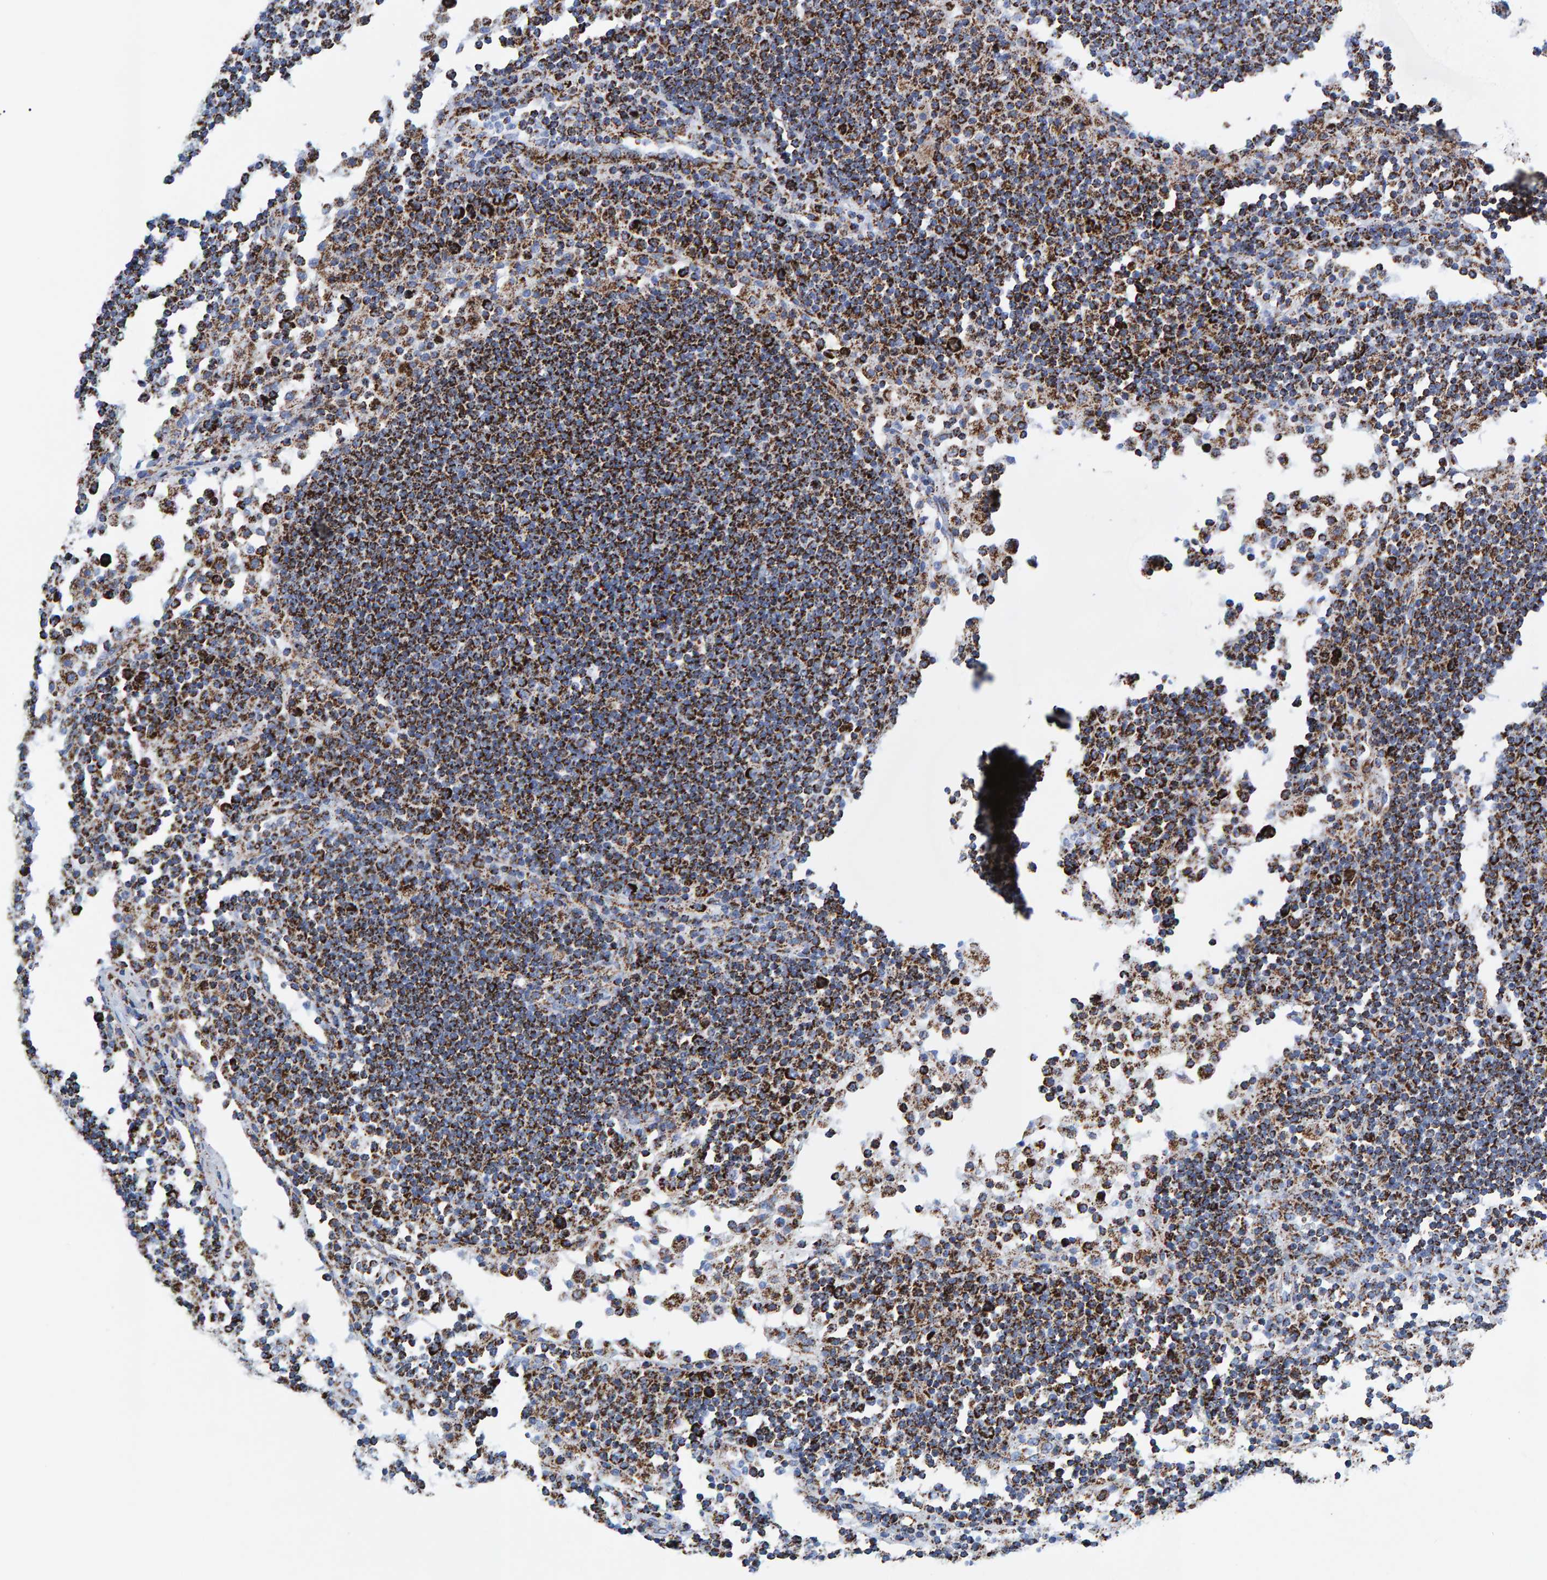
{"staining": {"intensity": "strong", "quantity": ">75%", "location": "cytoplasmic/membranous"}, "tissue": "lymph node", "cell_type": "Germinal center cells", "image_type": "normal", "snomed": [{"axis": "morphology", "description": "Normal tissue, NOS"}, {"axis": "topography", "description": "Lymph node"}], "caption": "Lymph node stained with immunohistochemistry shows strong cytoplasmic/membranous positivity in approximately >75% of germinal center cells. The staining is performed using DAB brown chromogen to label protein expression. The nuclei are counter-stained blue using hematoxylin.", "gene": "ENSG00000262660", "patient": {"sex": "female", "age": 53}}